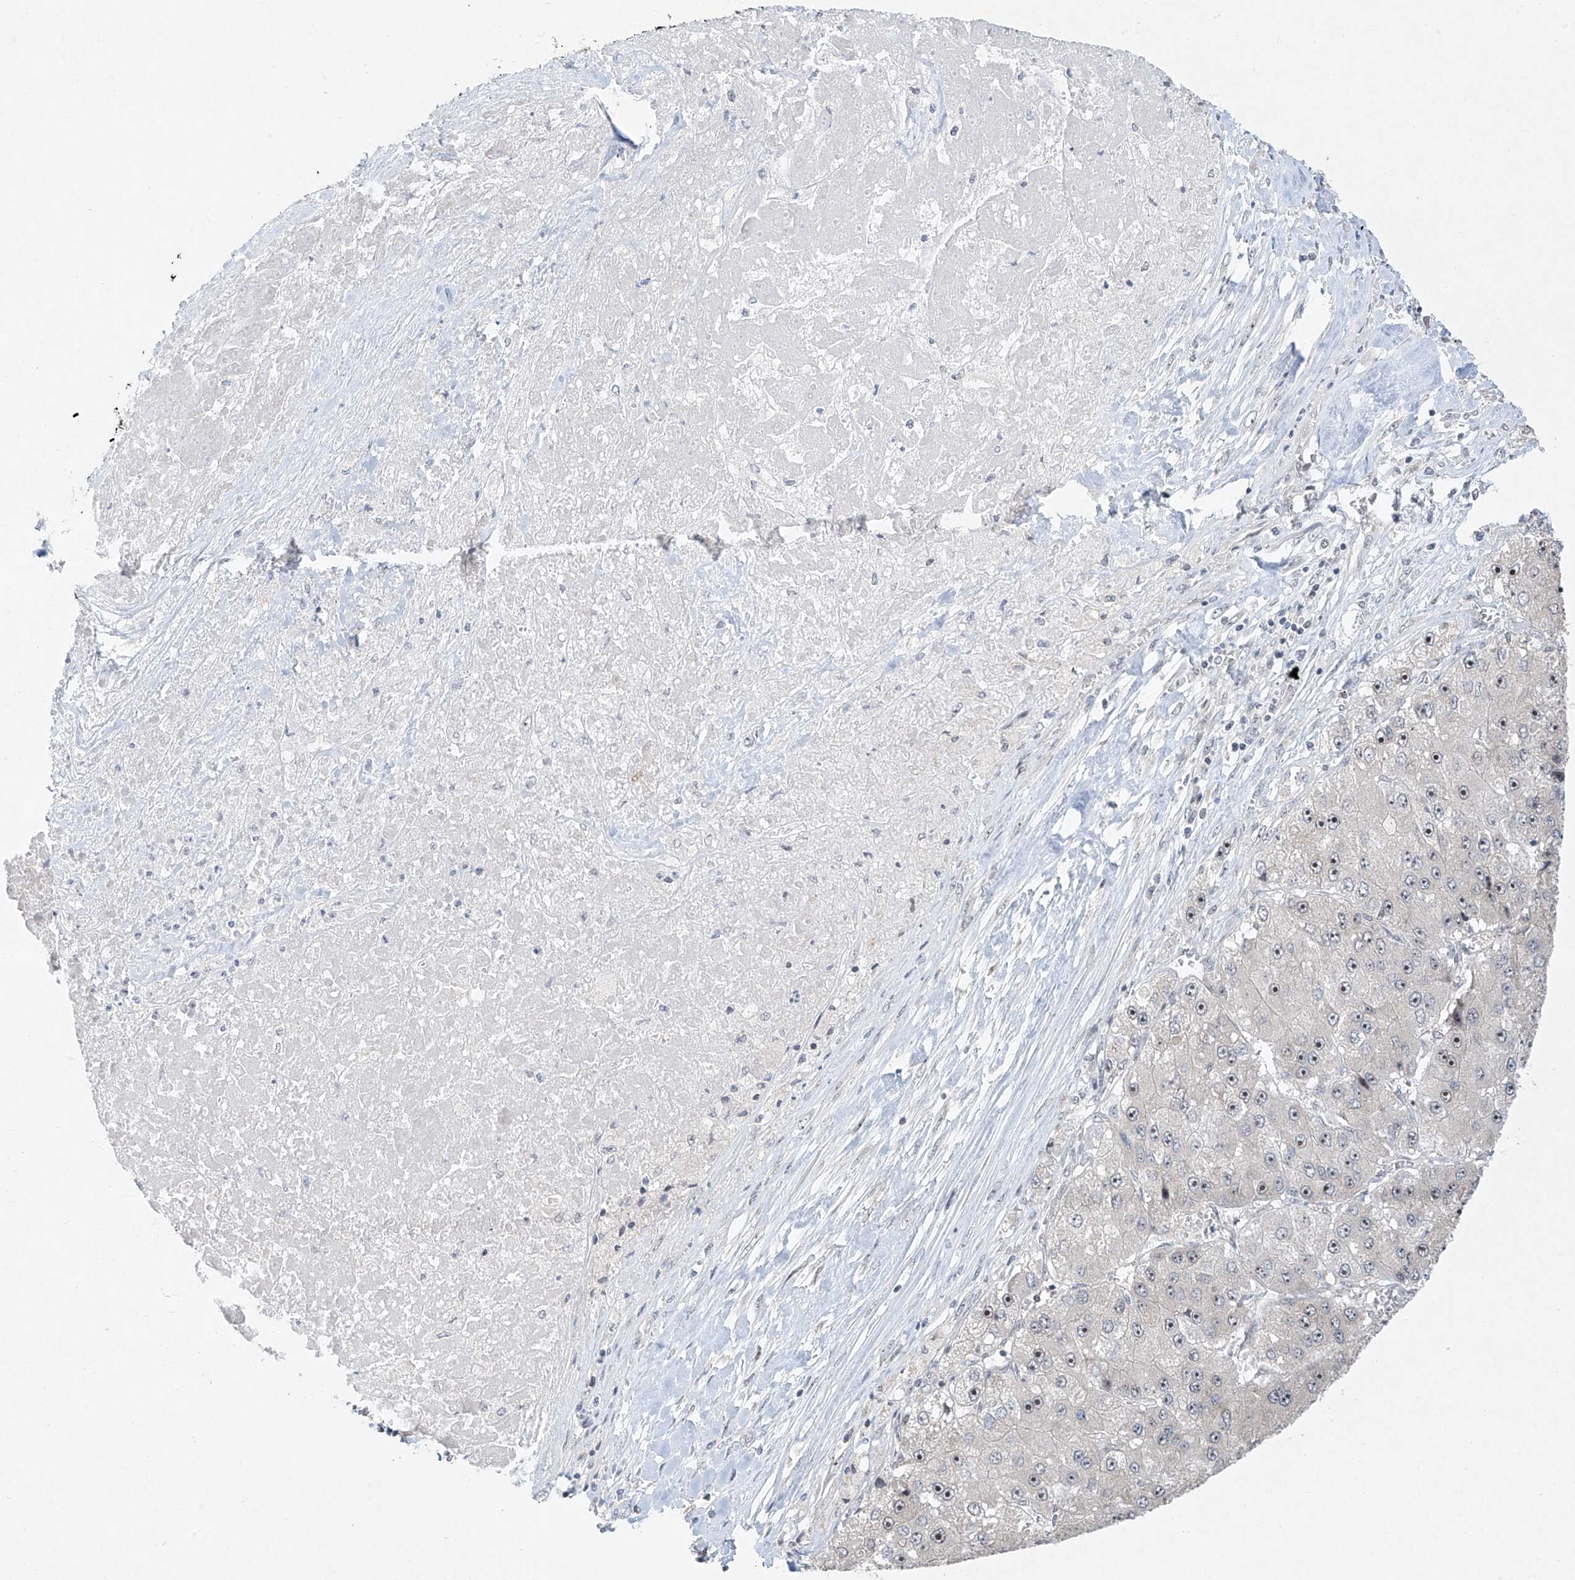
{"staining": {"intensity": "weak", "quantity": "<25%", "location": "nuclear"}, "tissue": "liver cancer", "cell_type": "Tumor cells", "image_type": "cancer", "snomed": [{"axis": "morphology", "description": "Carcinoma, Hepatocellular, NOS"}, {"axis": "topography", "description": "Liver"}], "caption": "Tumor cells are negative for brown protein staining in liver cancer (hepatocellular carcinoma). (Brightfield microscopy of DAB (3,3'-diaminobenzidine) IHC at high magnification).", "gene": "TASP1", "patient": {"sex": "female", "age": 73}}